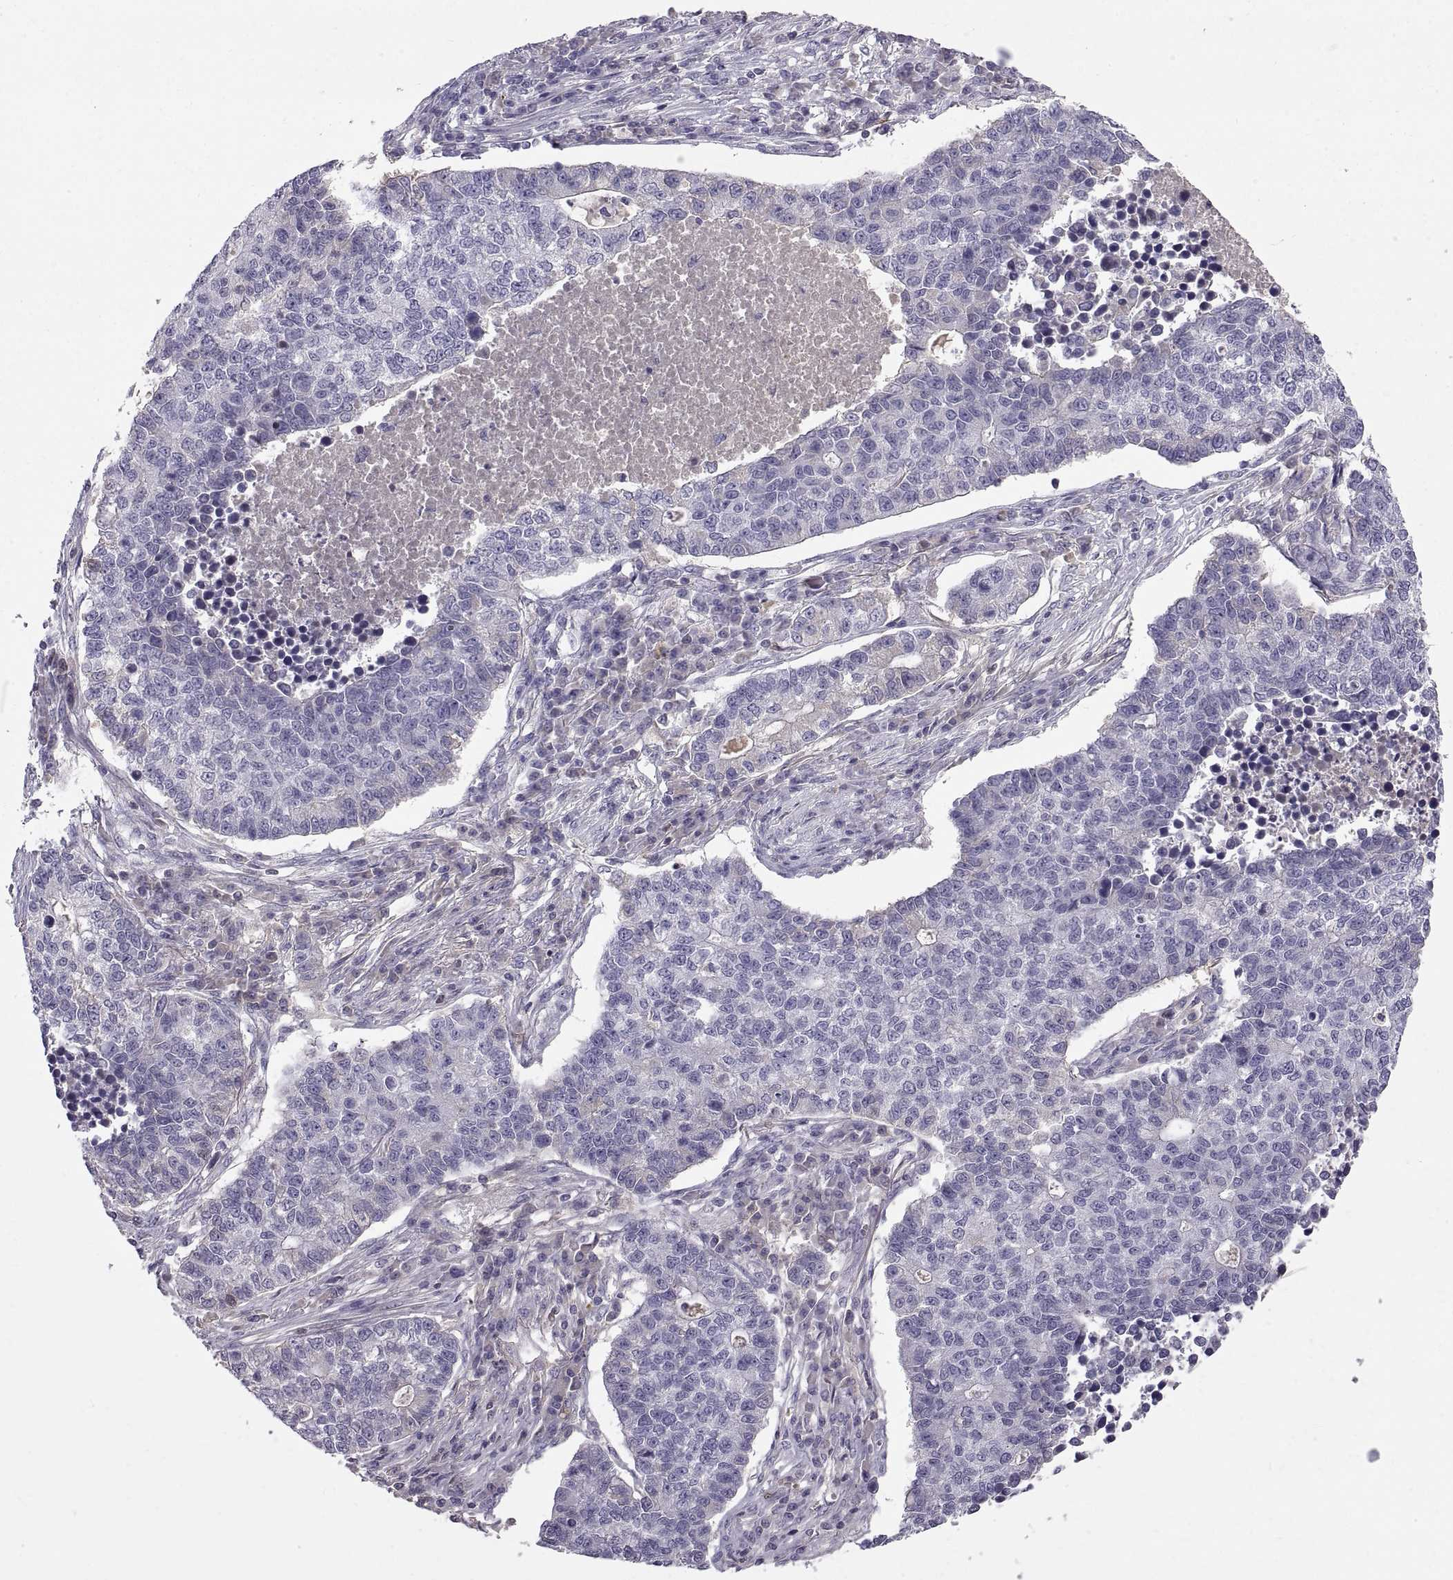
{"staining": {"intensity": "negative", "quantity": "none", "location": "none"}, "tissue": "lung cancer", "cell_type": "Tumor cells", "image_type": "cancer", "snomed": [{"axis": "morphology", "description": "Adenocarcinoma, NOS"}, {"axis": "topography", "description": "Lung"}], "caption": "This is an IHC image of lung cancer (adenocarcinoma). There is no positivity in tumor cells.", "gene": "ADAM32", "patient": {"sex": "male", "age": 57}}